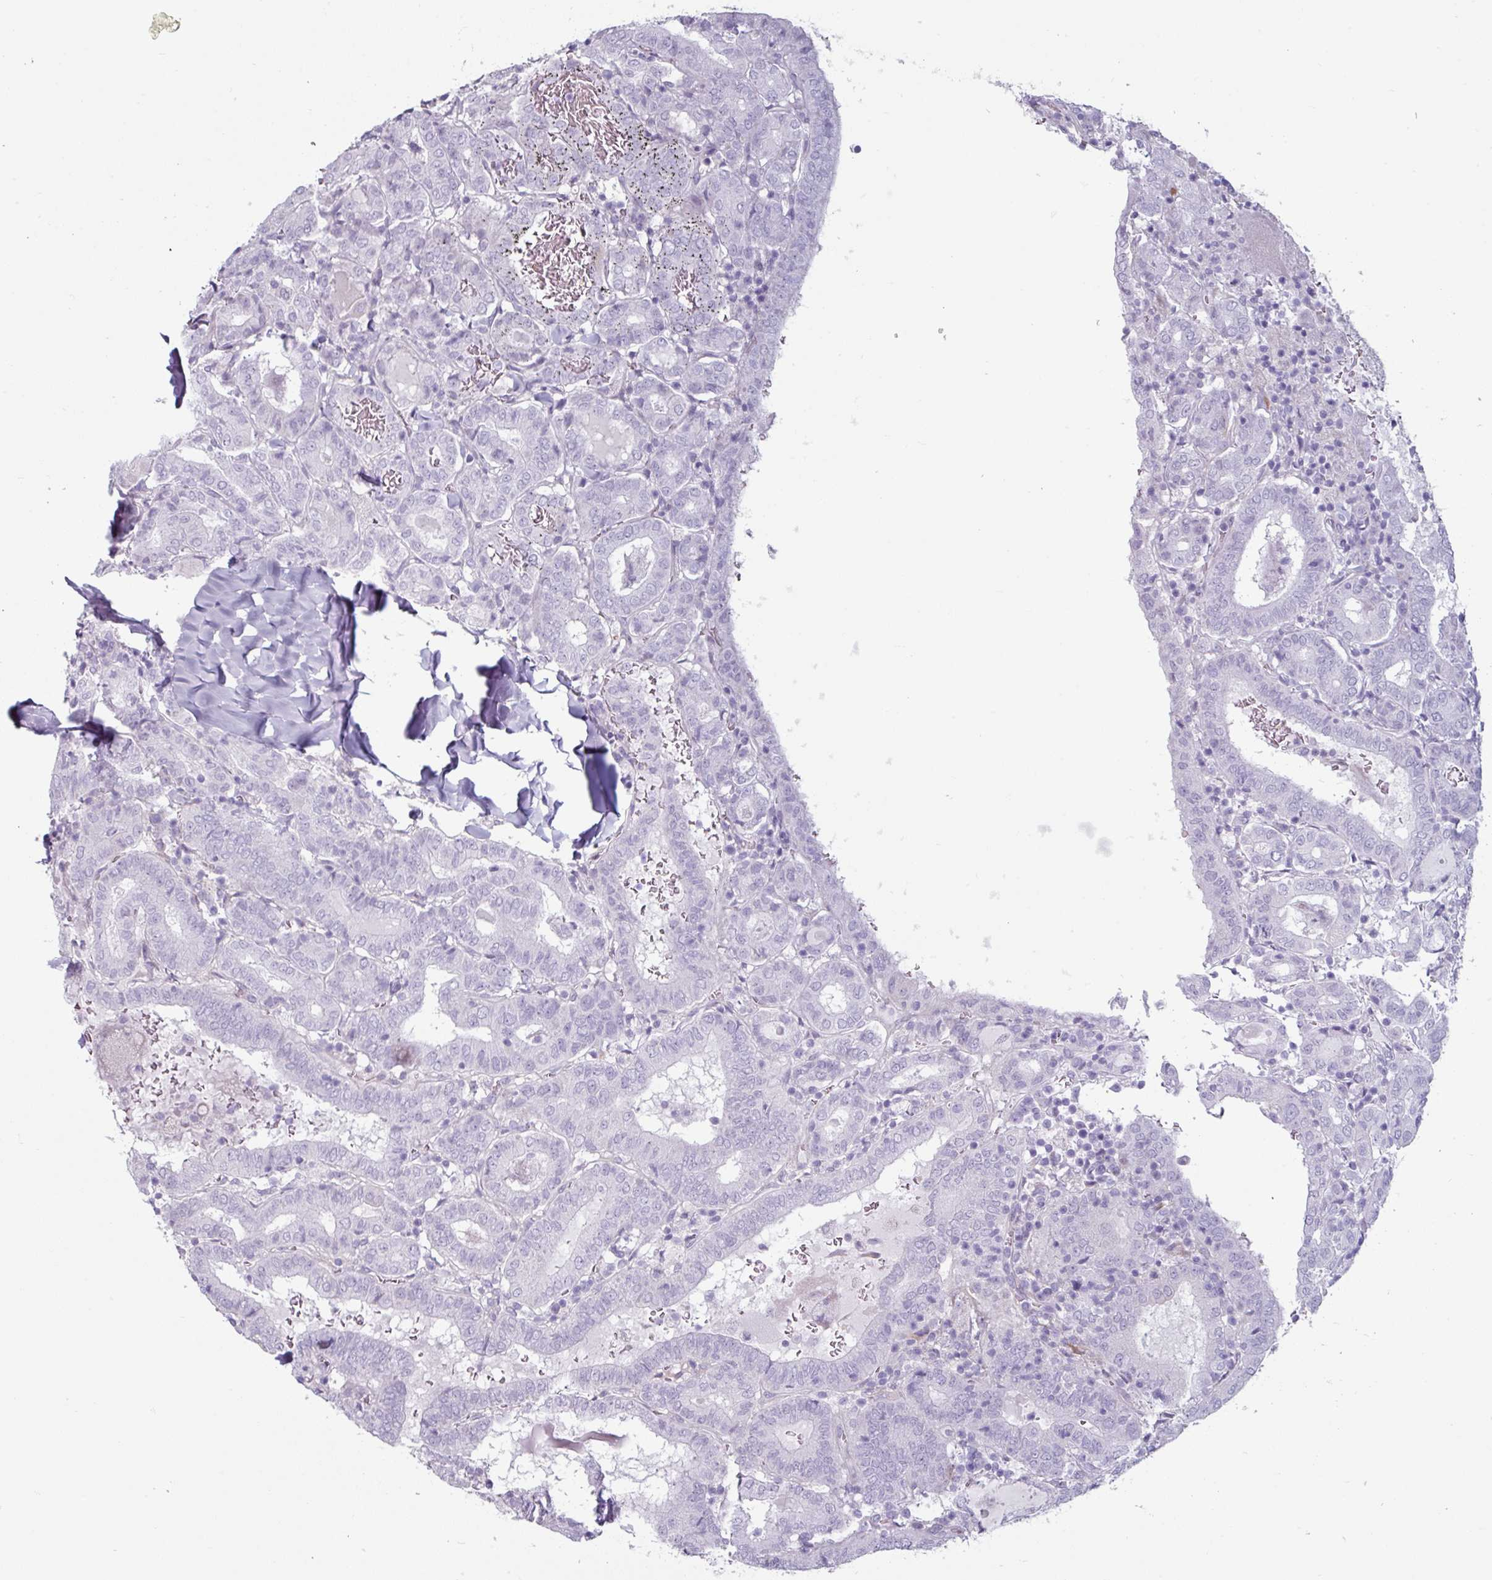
{"staining": {"intensity": "negative", "quantity": "none", "location": "none"}, "tissue": "thyroid cancer", "cell_type": "Tumor cells", "image_type": "cancer", "snomed": [{"axis": "morphology", "description": "Papillary adenocarcinoma, NOS"}, {"axis": "topography", "description": "Thyroid gland"}], "caption": "This micrograph is of papillary adenocarcinoma (thyroid) stained with immunohistochemistry to label a protein in brown with the nuclei are counter-stained blue. There is no staining in tumor cells.", "gene": "CLCA1", "patient": {"sex": "female", "age": 72}}